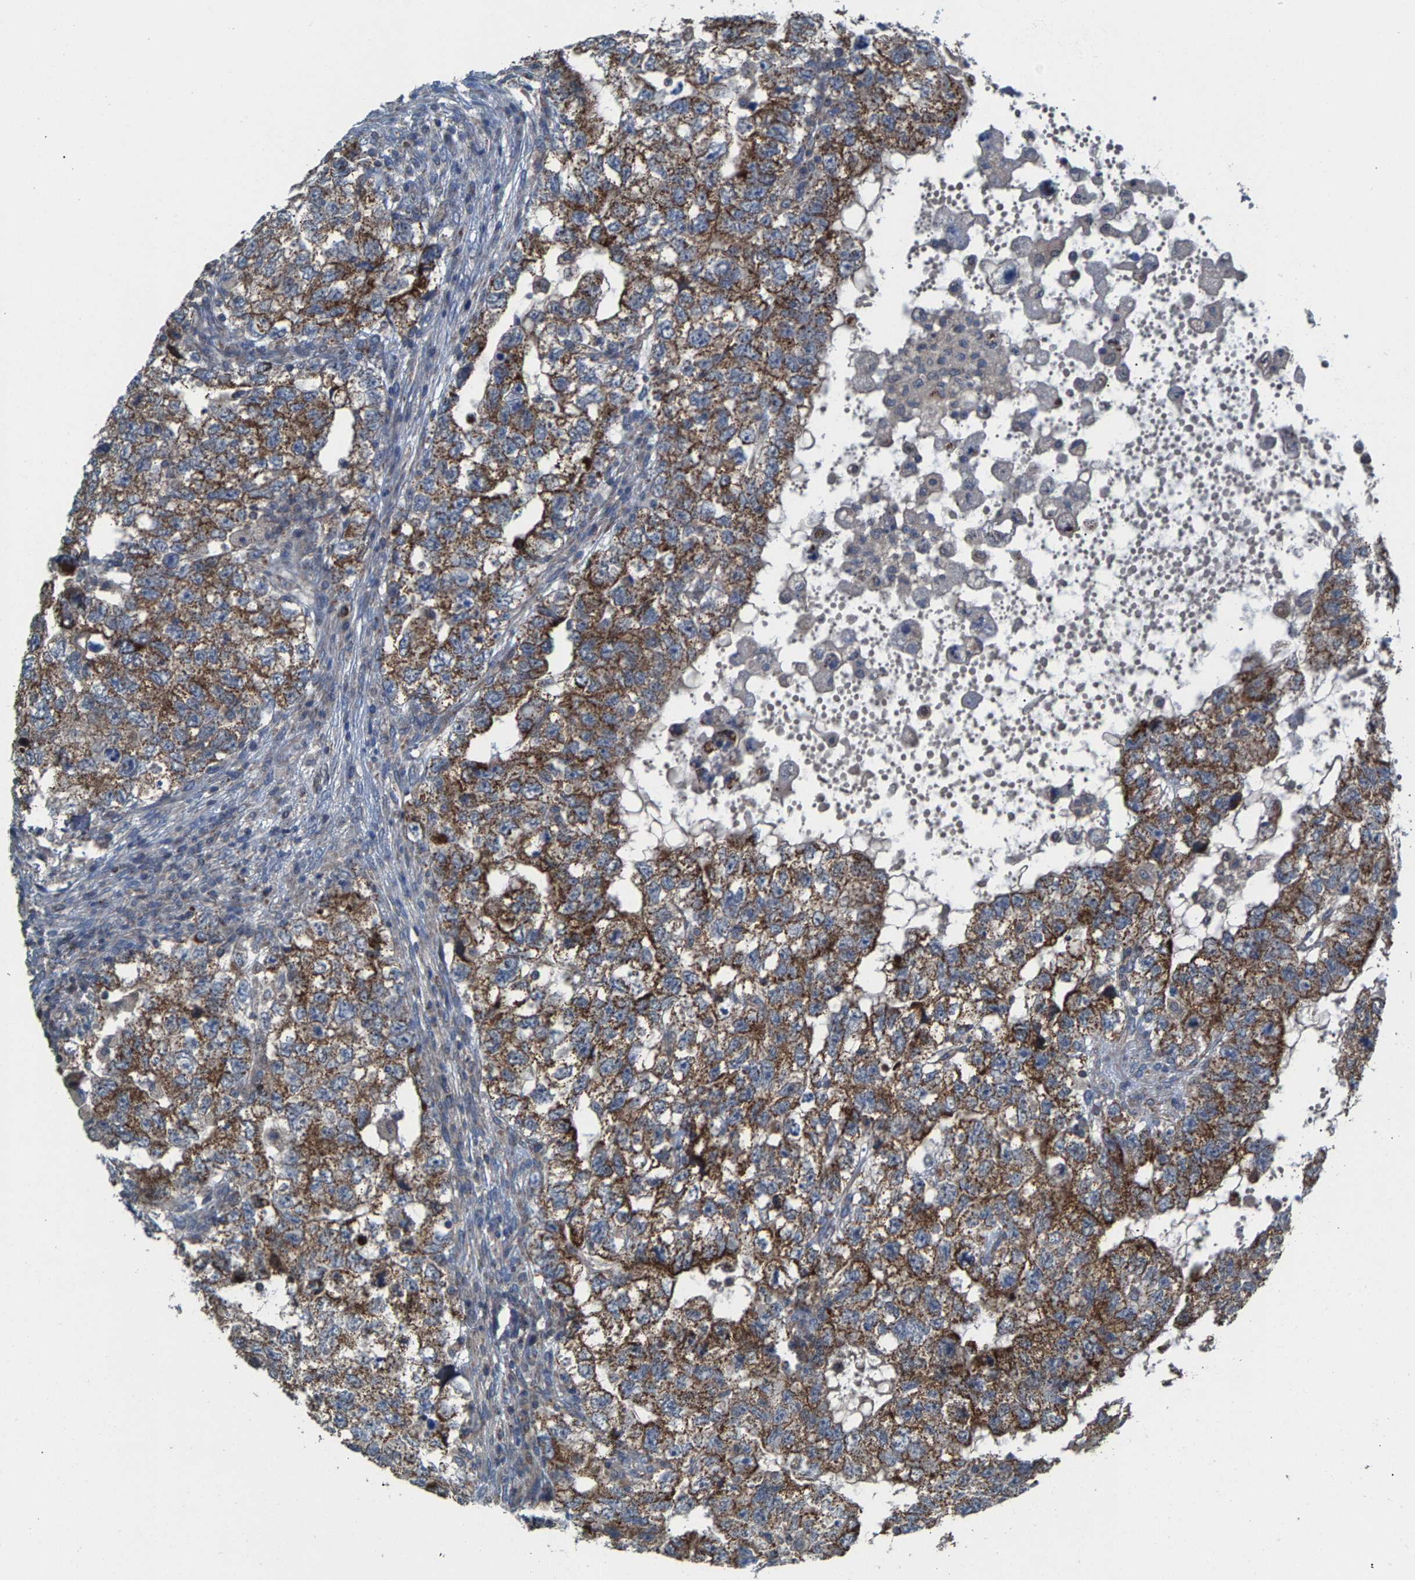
{"staining": {"intensity": "moderate", "quantity": ">75%", "location": "cytoplasmic/membranous"}, "tissue": "testis cancer", "cell_type": "Tumor cells", "image_type": "cancer", "snomed": [{"axis": "morphology", "description": "Carcinoma, Embryonal, NOS"}, {"axis": "topography", "description": "Testis"}], "caption": "IHC (DAB) staining of embryonal carcinoma (testis) reveals moderate cytoplasmic/membranous protein positivity in approximately >75% of tumor cells. The staining was performed using DAB to visualize the protein expression in brown, while the nuclei were stained in blue with hematoxylin (Magnification: 20x).", "gene": "MRM1", "patient": {"sex": "male", "age": 36}}